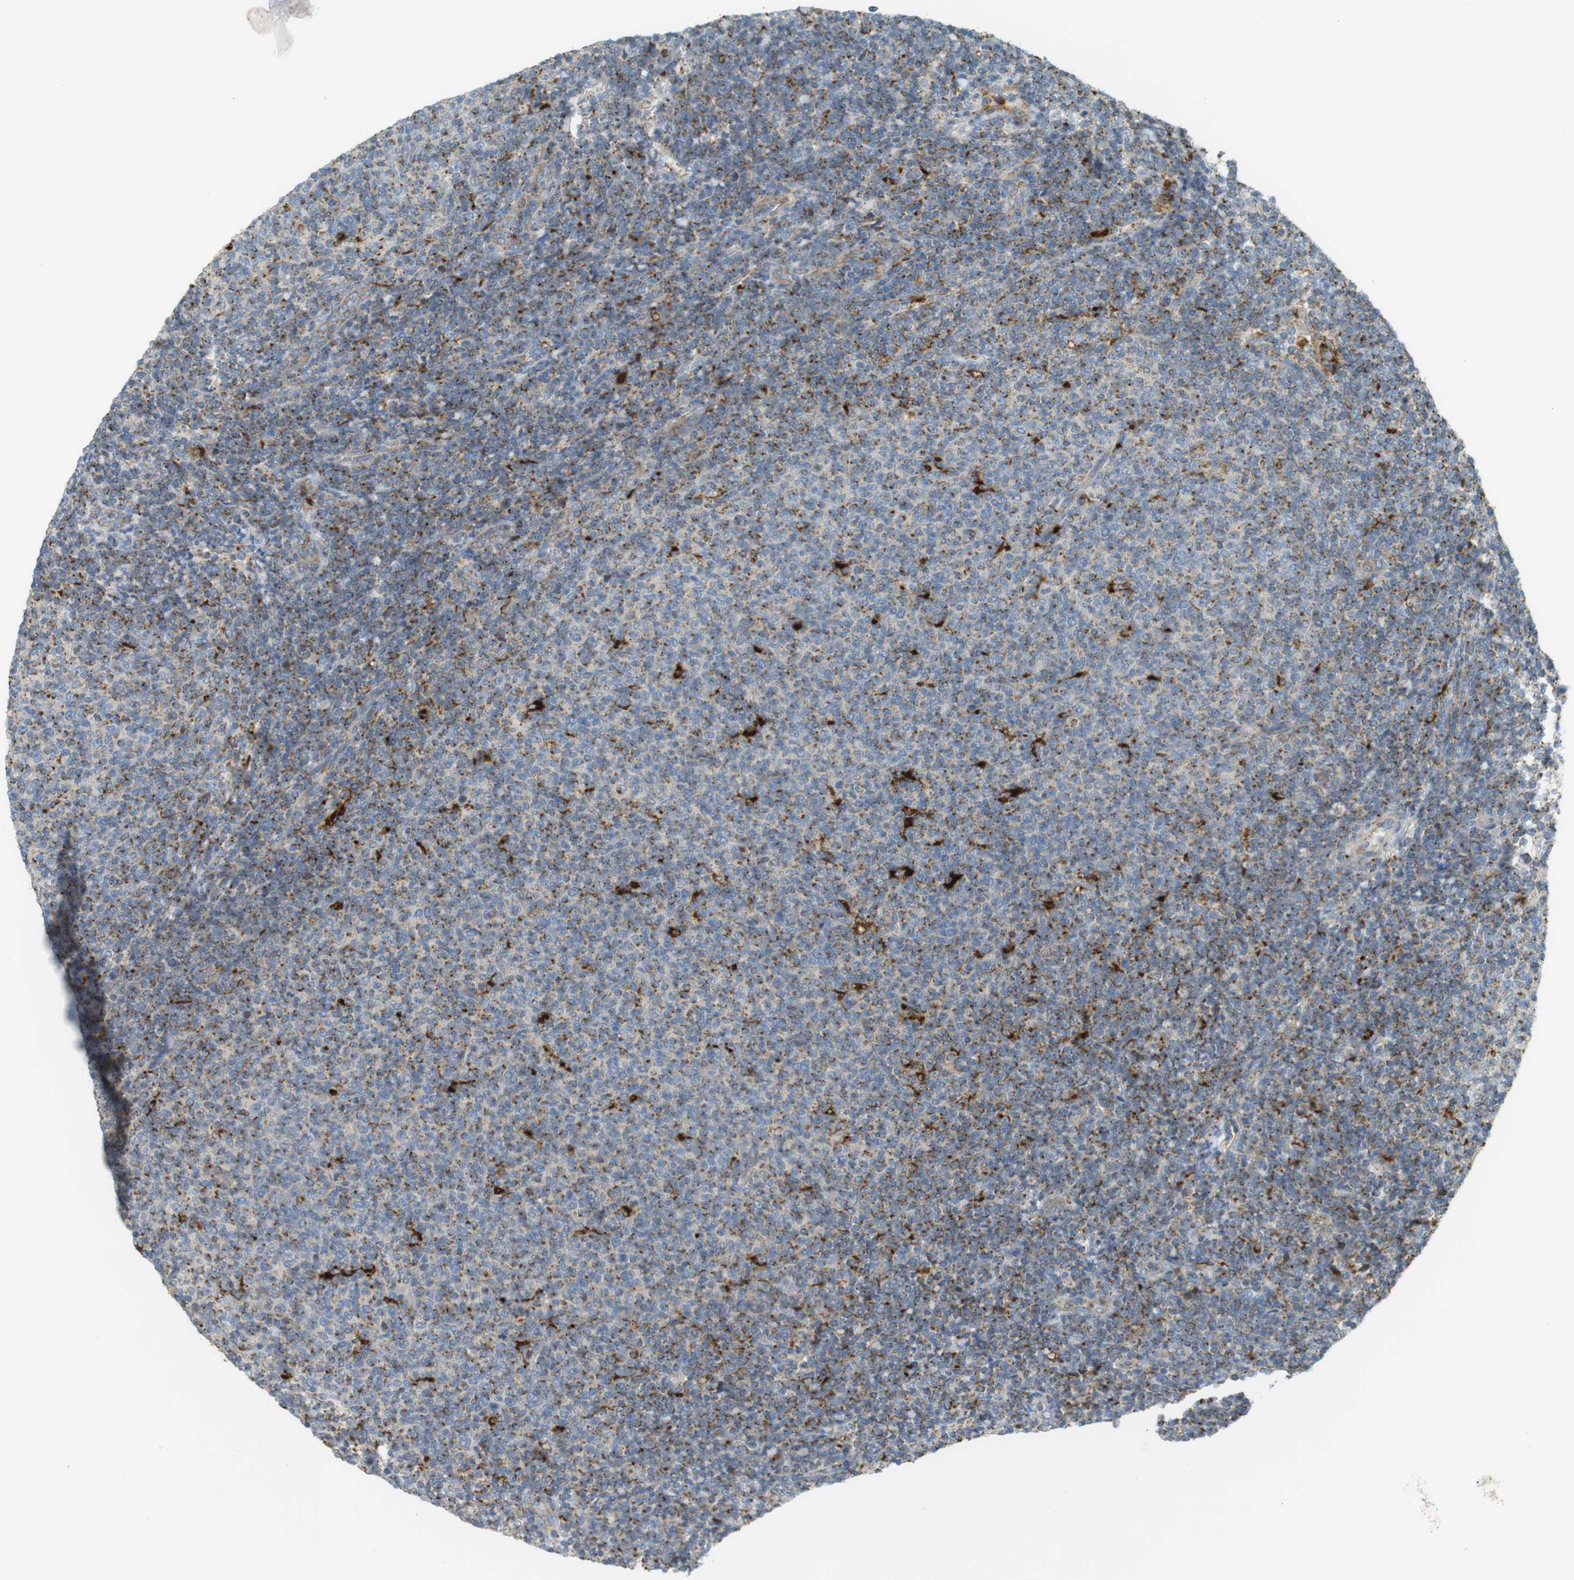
{"staining": {"intensity": "moderate", "quantity": "25%-75%", "location": "cytoplasmic/membranous"}, "tissue": "lymphoma", "cell_type": "Tumor cells", "image_type": "cancer", "snomed": [{"axis": "morphology", "description": "Malignant lymphoma, non-Hodgkin's type, Low grade"}, {"axis": "topography", "description": "Lymph node"}], "caption": "A brown stain highlights moderate cytoplasmic/membranous staining of a protein in lymphoma tumor cells.", "gene": "LAMP1", "patient": {"sex": "male", "age": 66}}